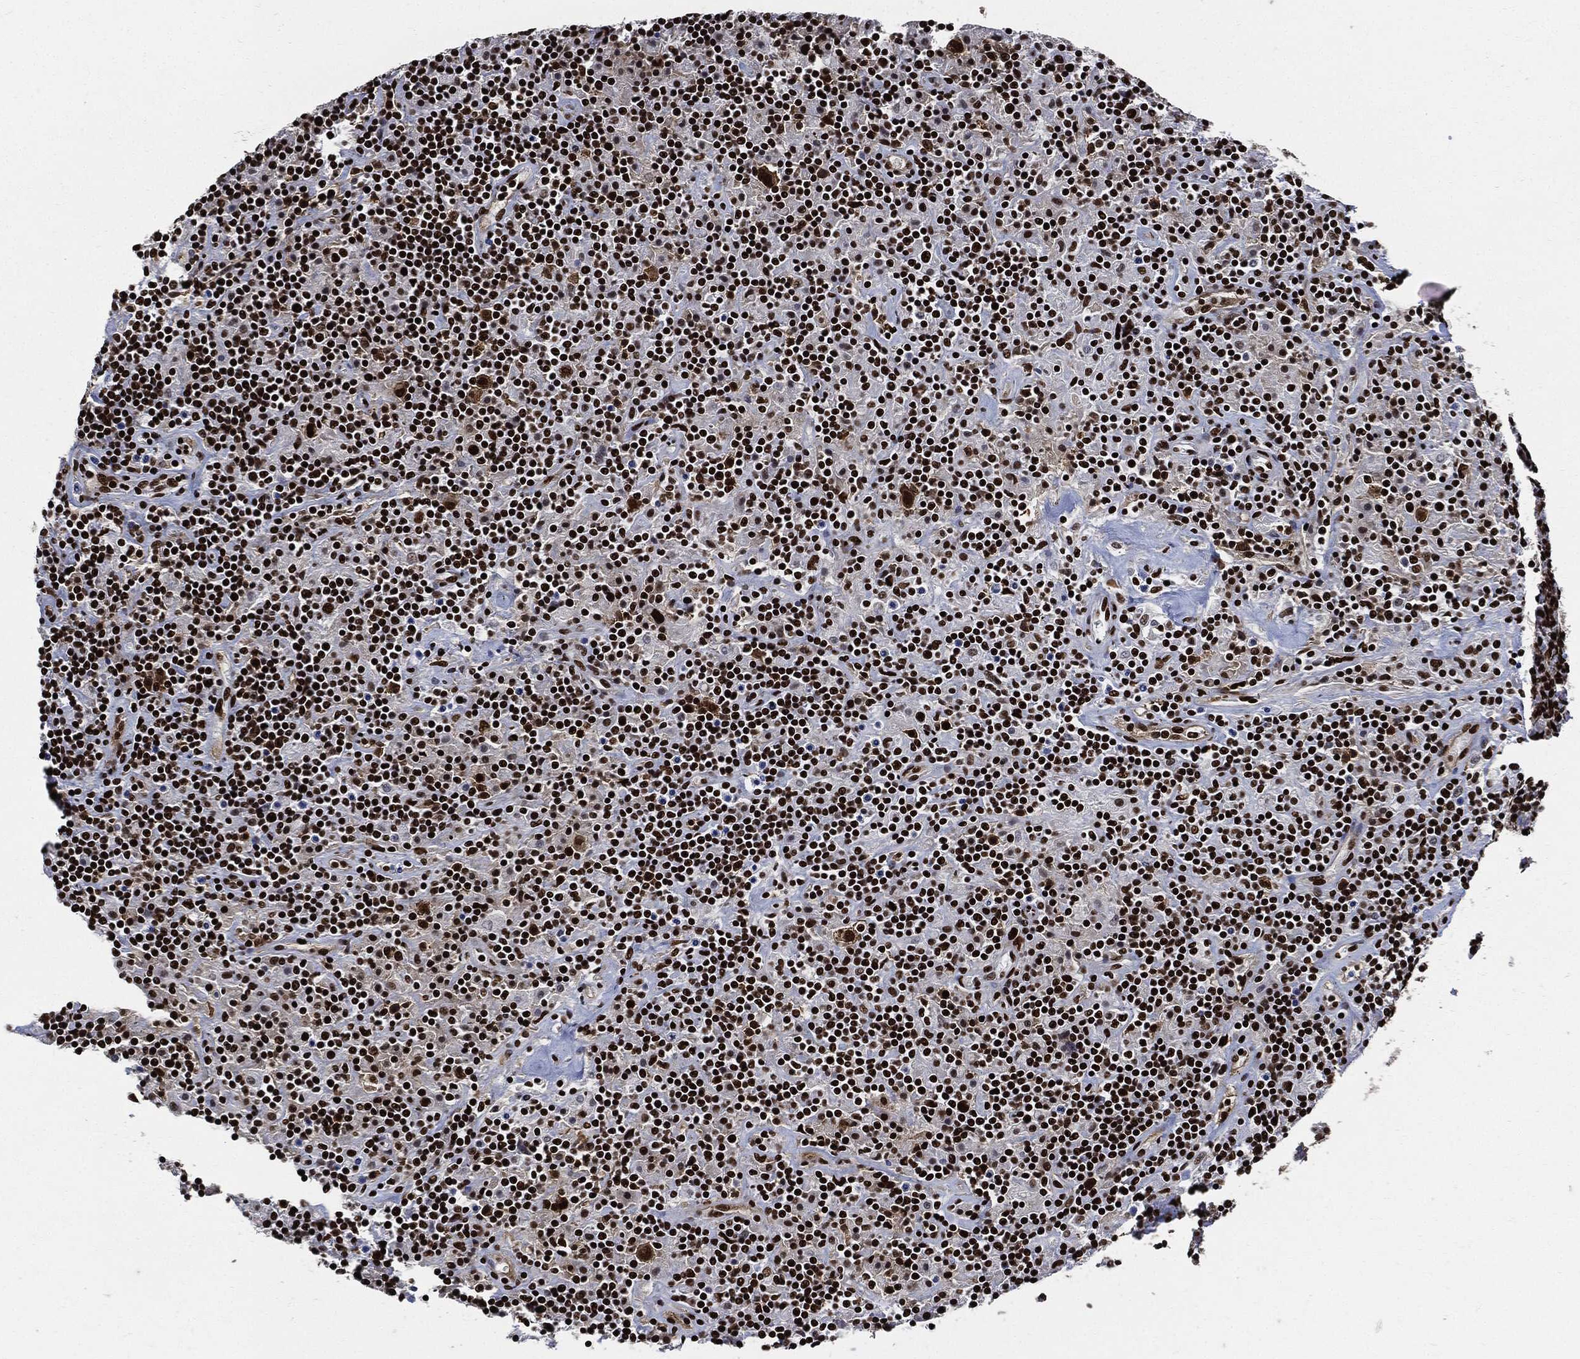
{"staining": {"intensity": "strong", "quantity": ">75%", "location": "nuclear"}, "tissue": "lymphoma", "cell_type": "Tumor cells", "image_type": "cancer", "snomed": [{"axis": "morphology", "description": "Hodgkin's disease, NOS"}, {"axis": "topography", "description": "Lymph node"}], "caption": "Tumor cells display high levels of strong nuclear positivity in approximately >75% of cells in lymphoma.", "gene": "RECQL", "patient": {"sex": "male", "age": 70}}